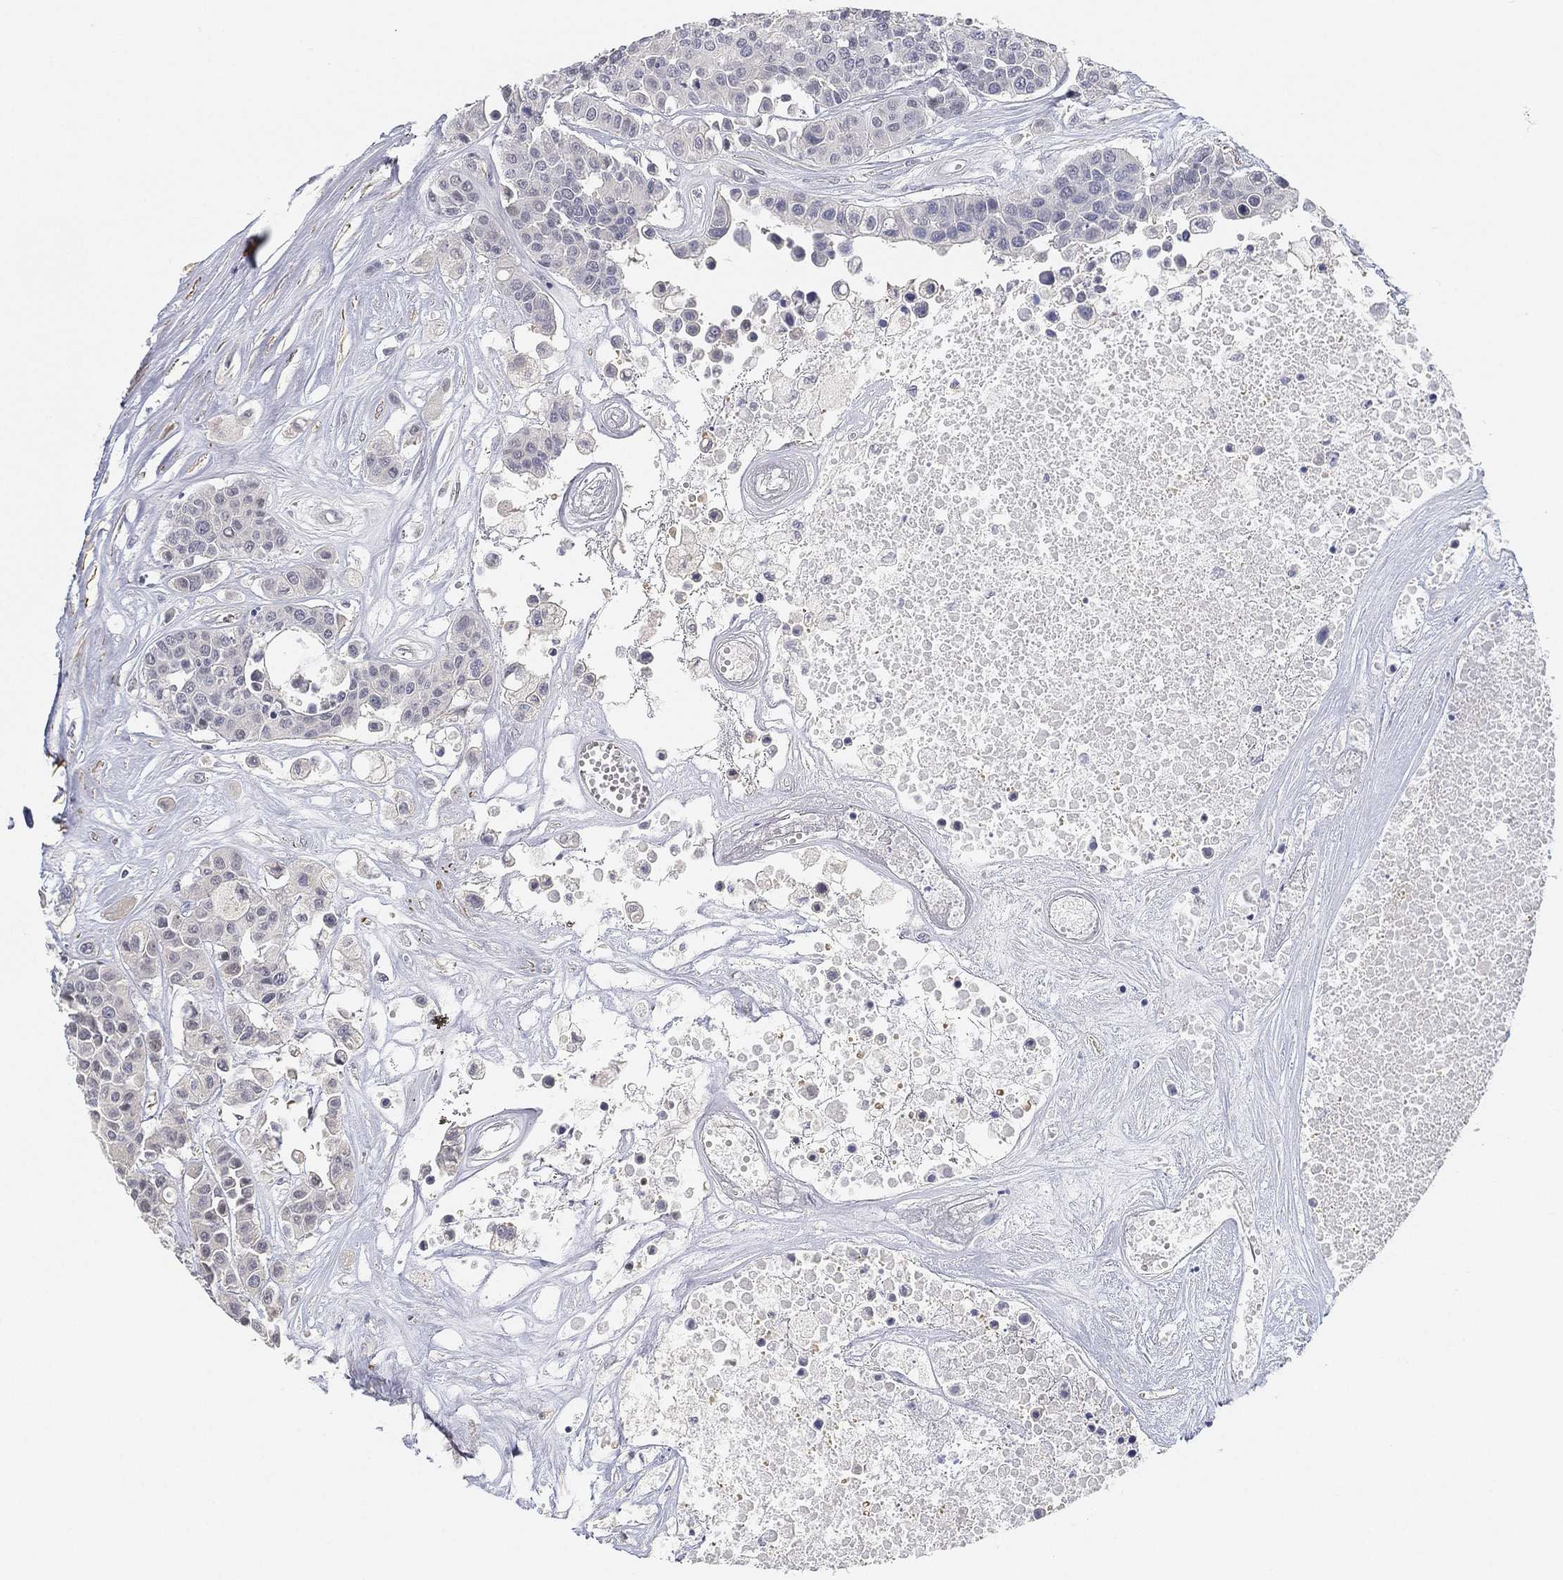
{"staining": {"intensity": "negative", "quantity": "none", "location": "none"}, "tissue": "carcinoid", "cell_type": "Tumor cells", "image_type": "cancer", "snomed": [{"axis": "morphology", "description": "Carcinoid, malignant, NOS"}, {"axis": "topography", "description": "Colon"}], "caption": "High power microscopy image of an immunohistochemistry histopathology image of carcinoid (malignant), revealing no significant expression in tumor cells. Brightfield microscopy of immunohistochemistry stained with DAB (brown) and hematoxylin (blue), captured at high magnification.", "gene": "GPR61", "patient": {"sex": "male", "age": 81}}